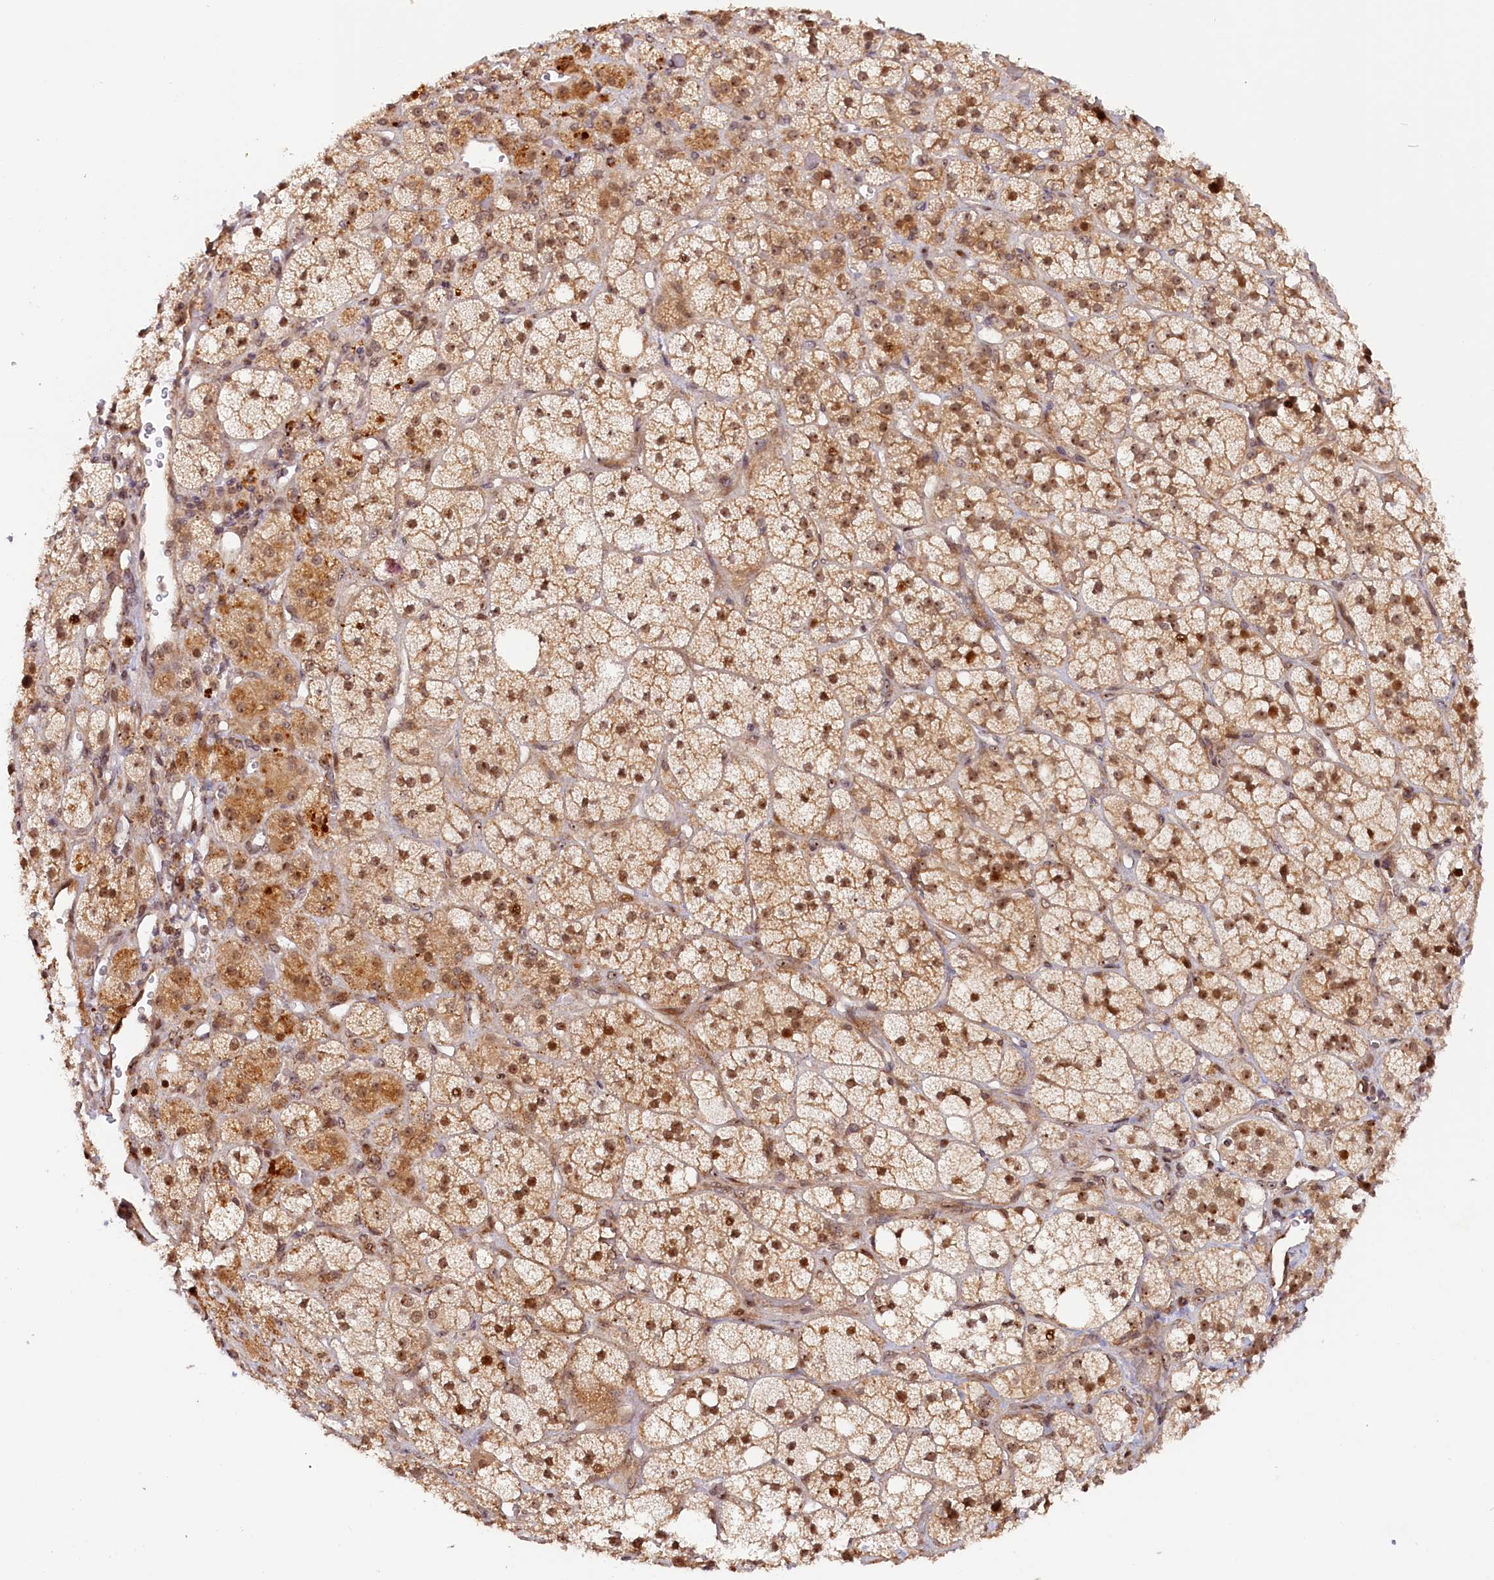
{"staining": {"intensity": "moderate", "quantity": ">75%", "location": "cytoplasmic/membranous,nuclear"}, "tissue": "adrenal gland", "cell_type": "Glandular cells", "image_type": "normal", "snomed": [{"axis": "morphology", "description": "Normal tissue, NOS"}, {"axis": "topography", "description": "Adrenal gland"}], "caption": "A brown stain labels moderate cytoplasmic/membranous,nuclear expression of a protein in glandular cells of unremarkable adrenal gland. (DAB (3,3'-diaminobenzidine) IHC with brightfield microscopy, high magnification).", "gene": "ANKRD24", "patient": {"sex": "male", "age": 61}}